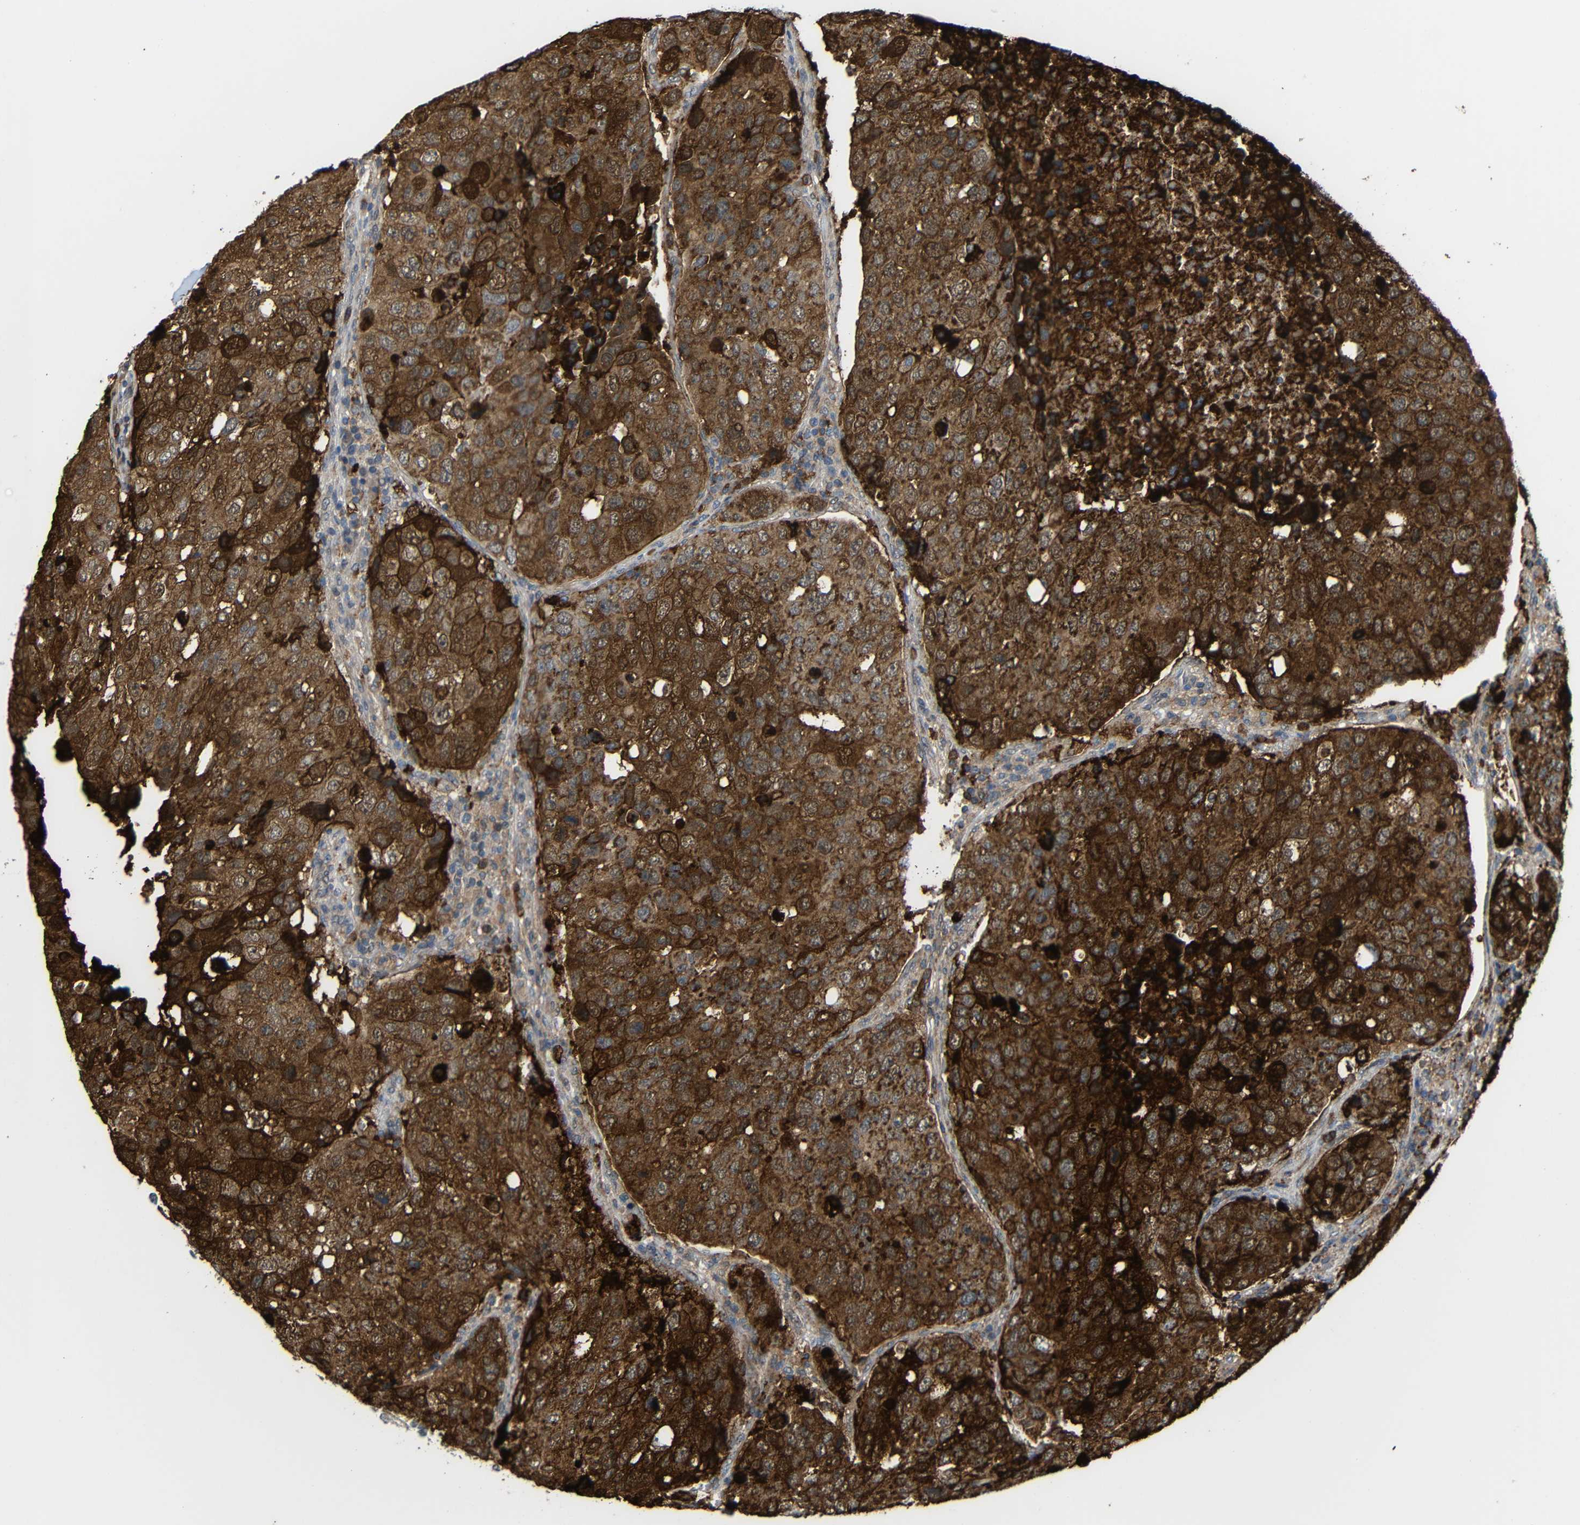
{"staining": {"intensity": "strong", "quantity": ">75%", "location": "cytoplasmic/membranous"}, "tissue": "urothelial cancer", "cell_type": "Tumor cells", "image_type": "cancer", "snomed": [{"axis": "morphology", "description": "Urothelial carcinoma, High grade"}, {"axis": "topography", "description": "Lymph node"}, {"axis": "topography", "description": "Urinary bladder"}], "caption": "DAB (3,3'-diaminobenzidine) immunohistochemical staining of human high-grade urothelial carcinoma displays strong cytoplasmic/membranous protein expression in approximately >75% of tumor cells.", "gene": "C1GALT1", "patient": {"sex": "male", "age": 51}}